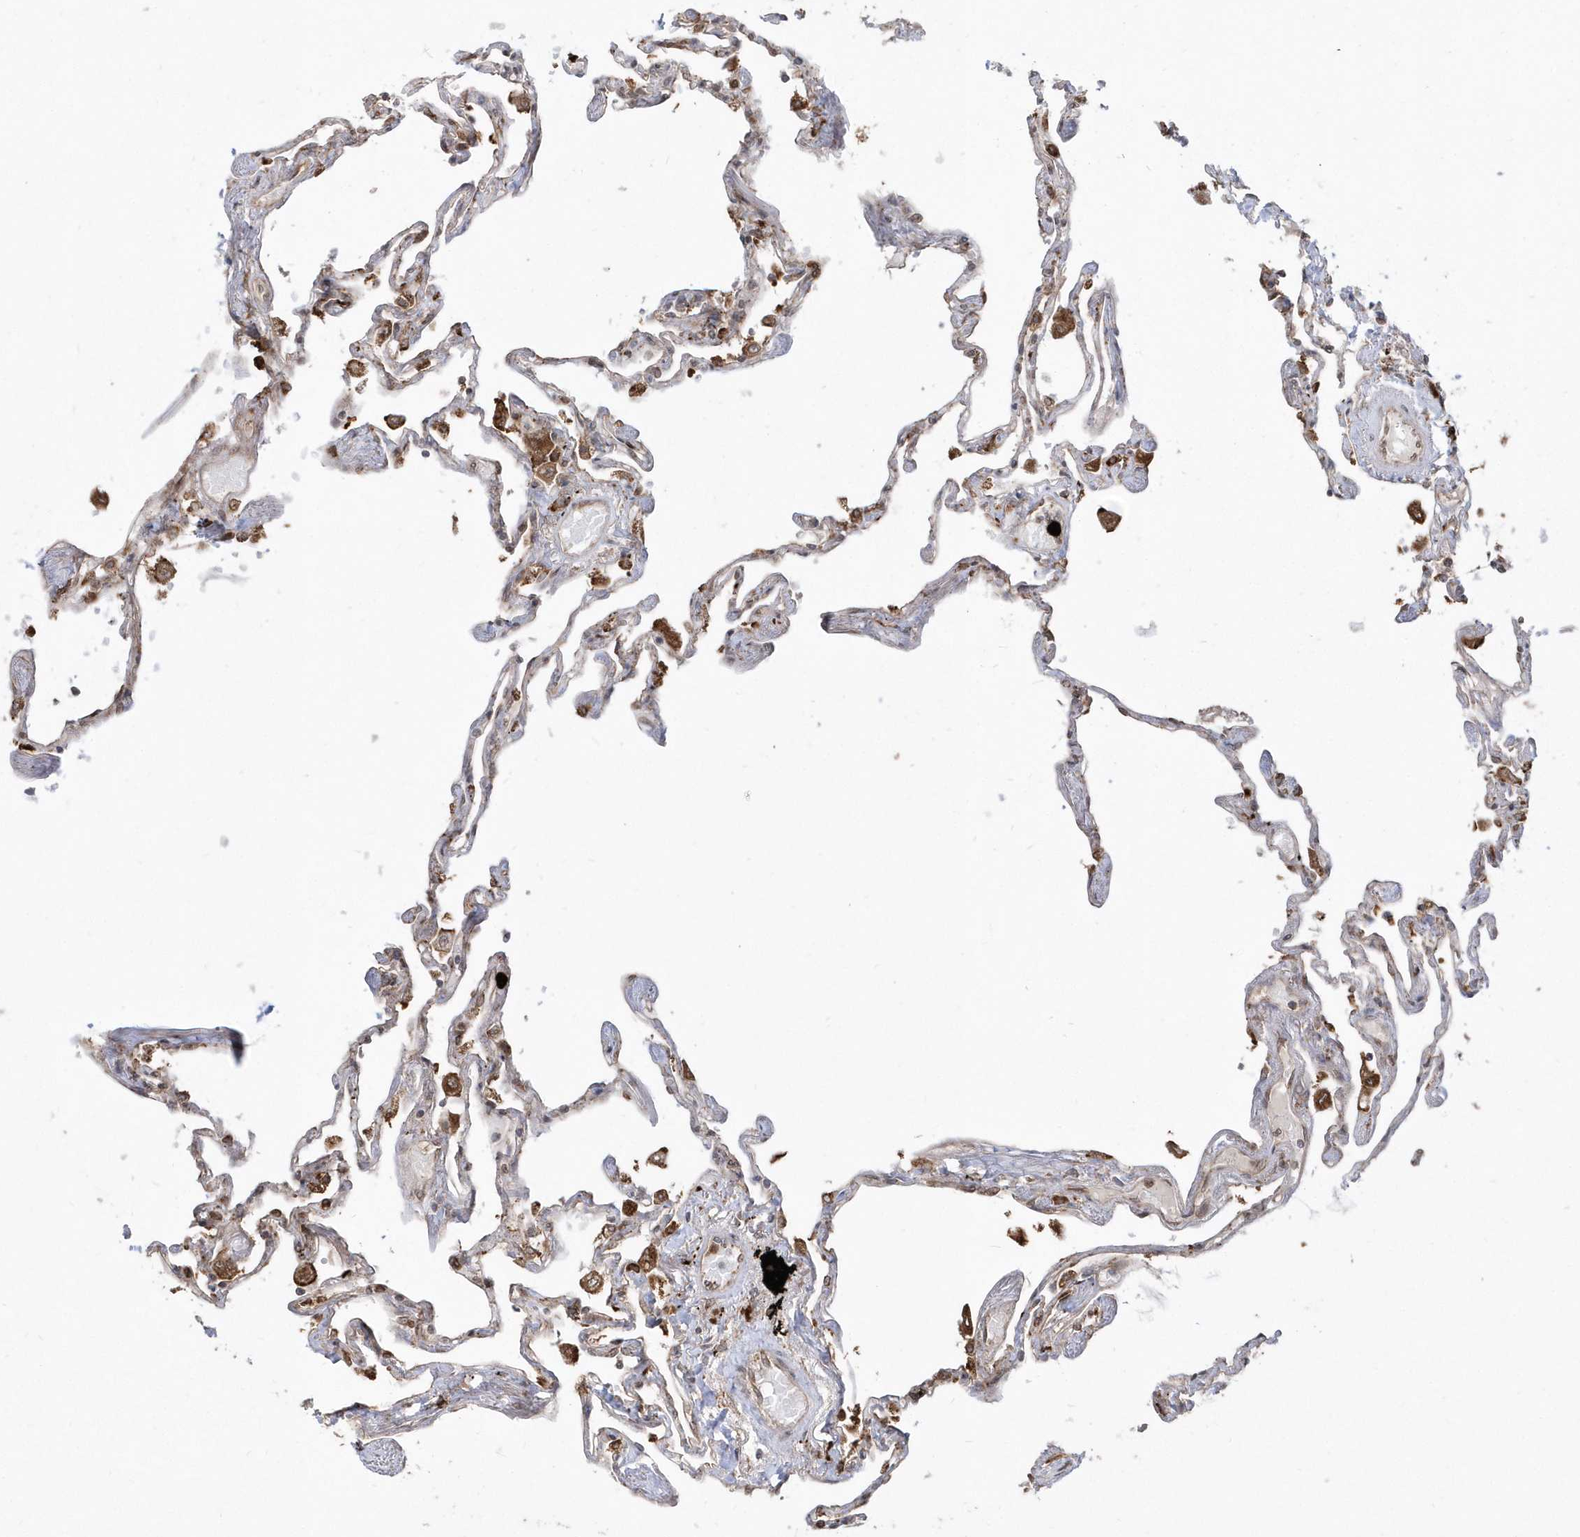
{"staining": {"intensity": "strong", "quantity": "<25%", "location": "cytoplasmic/membranous"}, "tissue": "lung", "cell_type": "Alveolar cells", "image_type": "normal", "snomed": [{"axis": "morphology", "description": "Normal tissue, NOS"}, {"axis": "topography", "description": "Lung"}], "caption": "High-magnification brightfield microscopy of normal lung stained with DAB (brown) and counterstained with hematoxylin (blue). alveolar cells exhibit strong cytoplasmic/membranous expression is appreciated in approximately<25% of cells.", "gene": "EPC2", "patient": {"sex": "female", "age": 67}}